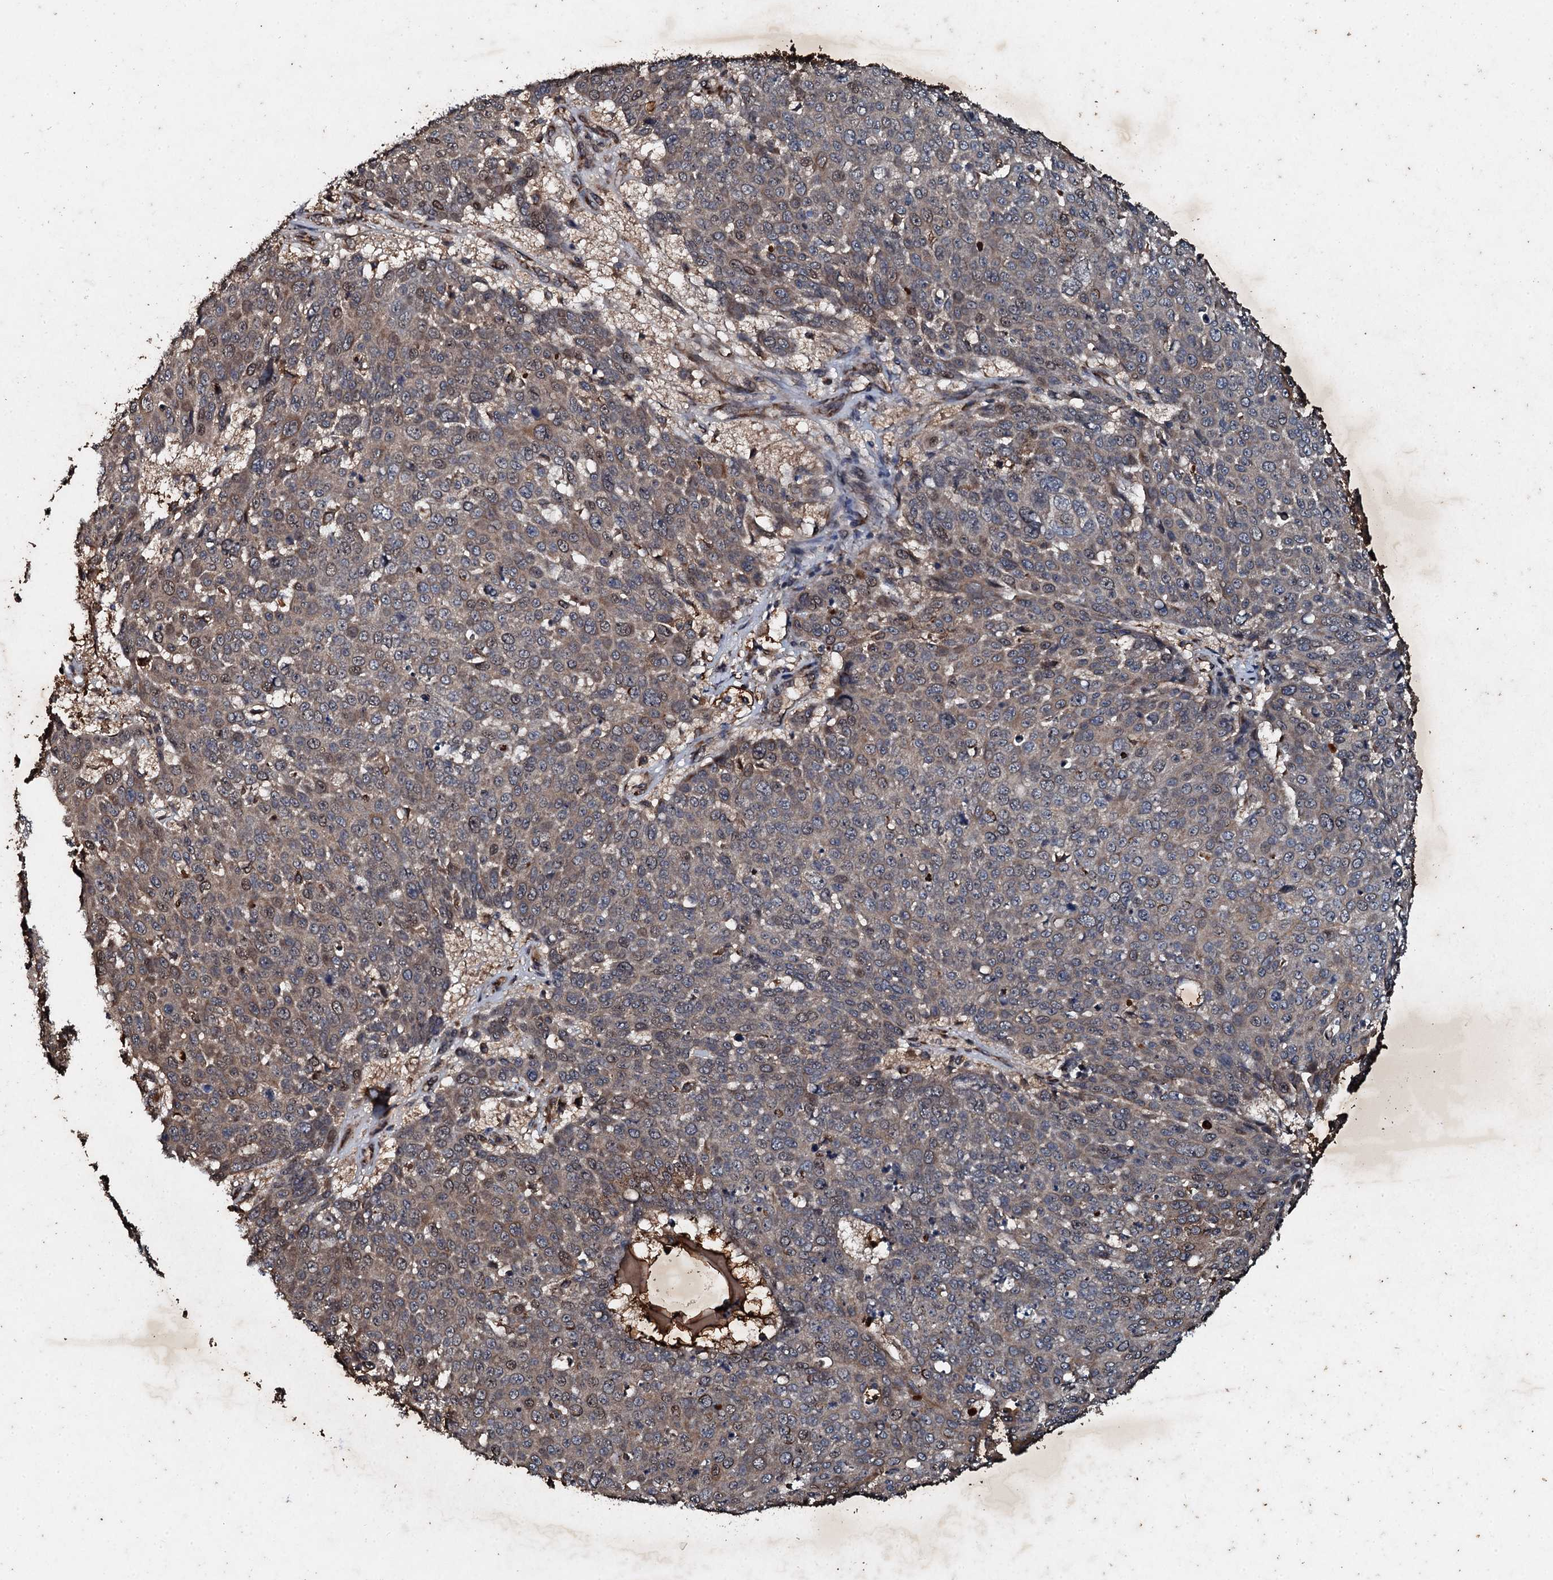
{"staining": {"intensity": "moderate", "quantity": "<25%", "location": "cytoplasmic/membranous,nuclear"}, "tissue": "skin cancer", "cell_type": "Tumor cells", "image_type": "cancer", "snomed": [{"axis": "morphology", "description": "Squamous cell carcinoma, NOS"}, {"axis": "topography", "description": "Skin"}], "caption": "Moderate cytoplasmic/membranous and nuclear protein expression is identified in approximately <25% of tumor cells in skin cancer. (Stains: DAB (3,3'-diaminobenzidine) in brown, nuclei in blue, Microscopy: brightfield microscopy at high magnification).", "gene": "ADAMTS10", "patient": {"sex": "male", "age": 71}}